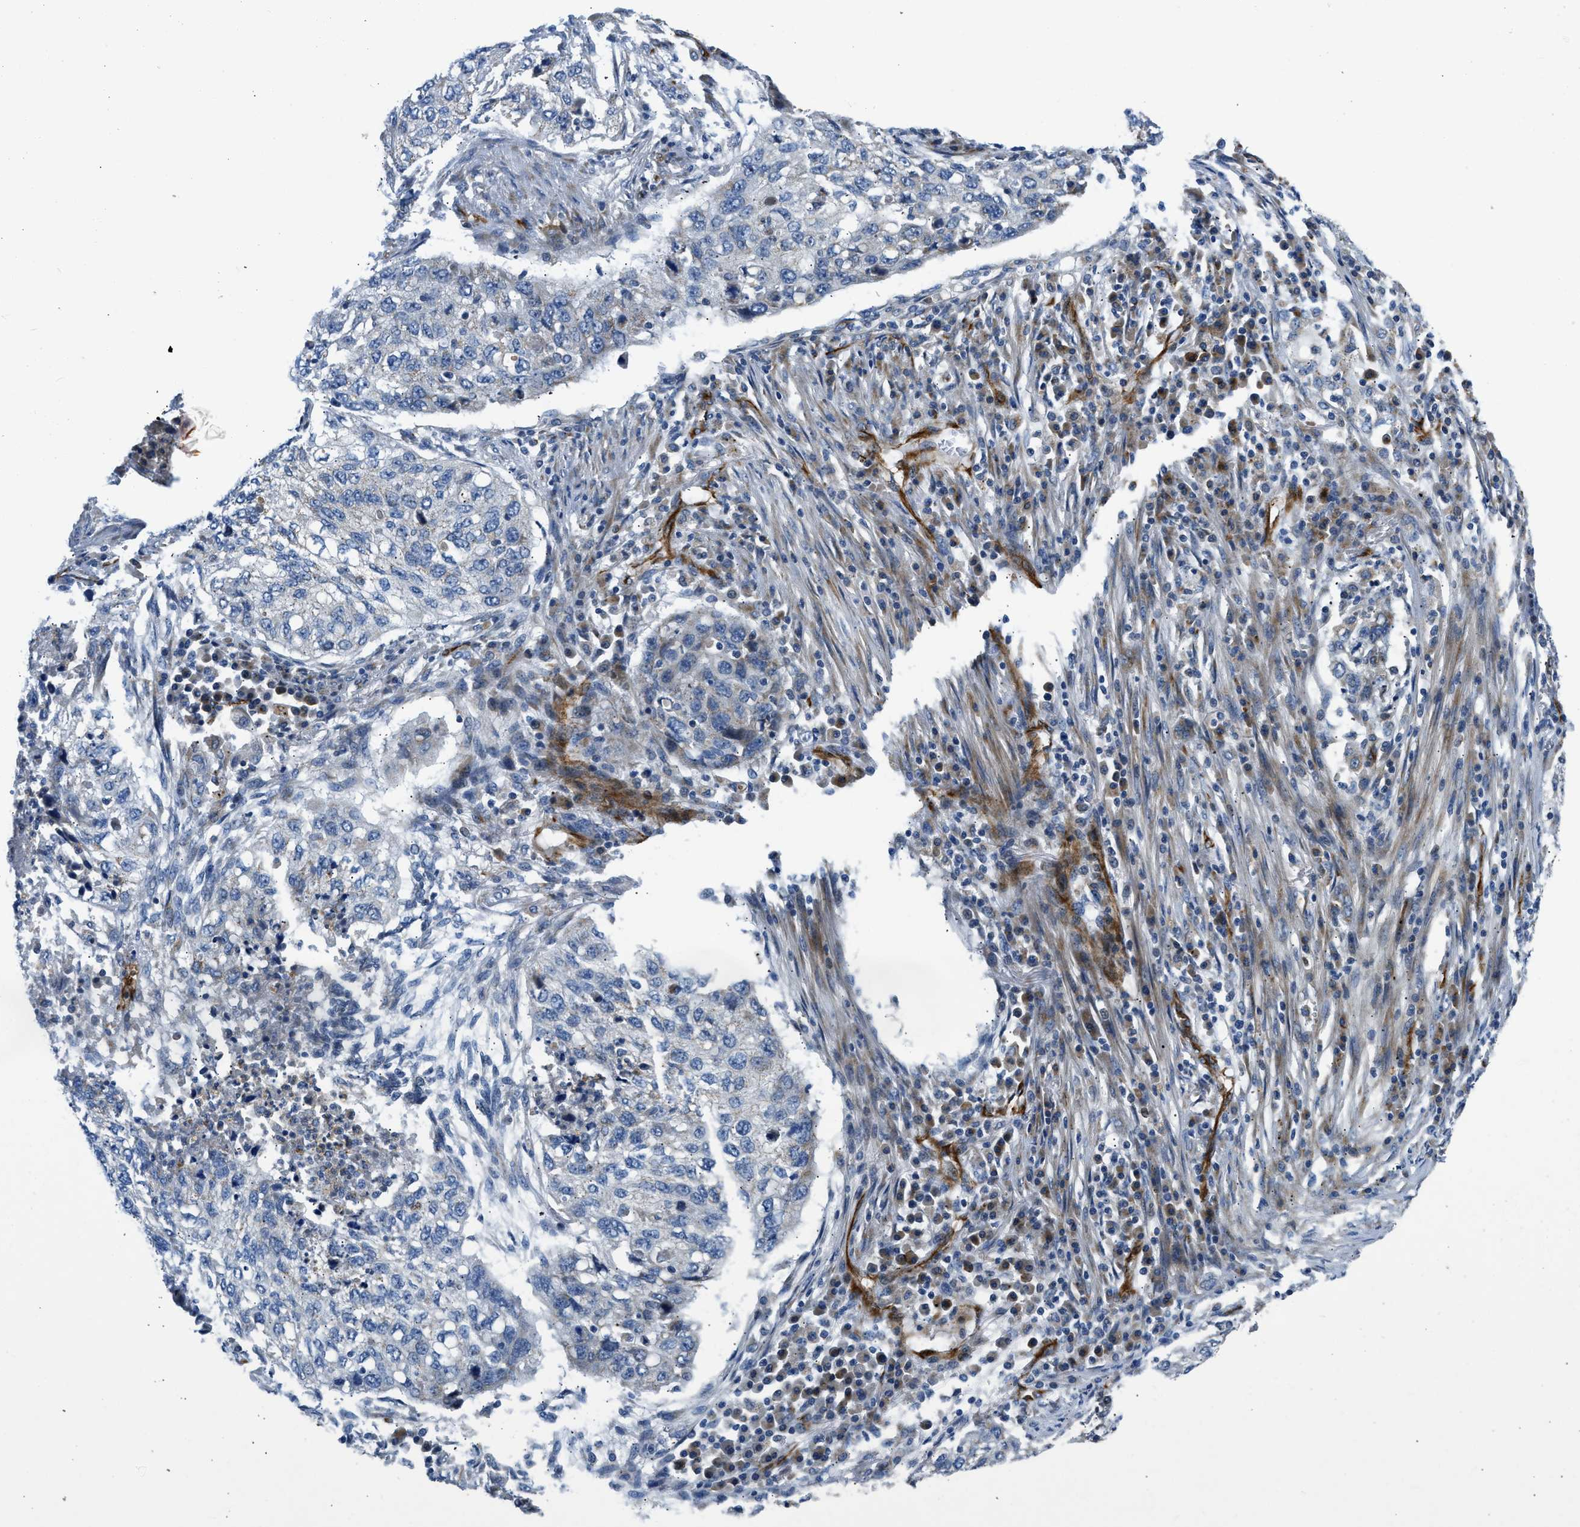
{"staining": {"intensity": "negative", "quantity": "none", "location": "none"}, "tissue": "lung cancer", "cell_type": "Tumor cells", "image_type": "cancer", "snomed": [{"axis": "morphology", "description": "Squamous cell carcinoma, NOS"}, {"axis": "topography", "description": "Lung"}], "caption": "The micrograph exhibits no significant positivity in tumor cells of lung cancer. Brightfield microscopy of IHC stained with DAB (3,3'-diaminobenzidine) (brown) and hematoxylin (blue), captured at high magnification.", "gene": "ULK4", "patient": {"sex": "female", "age": 63}}